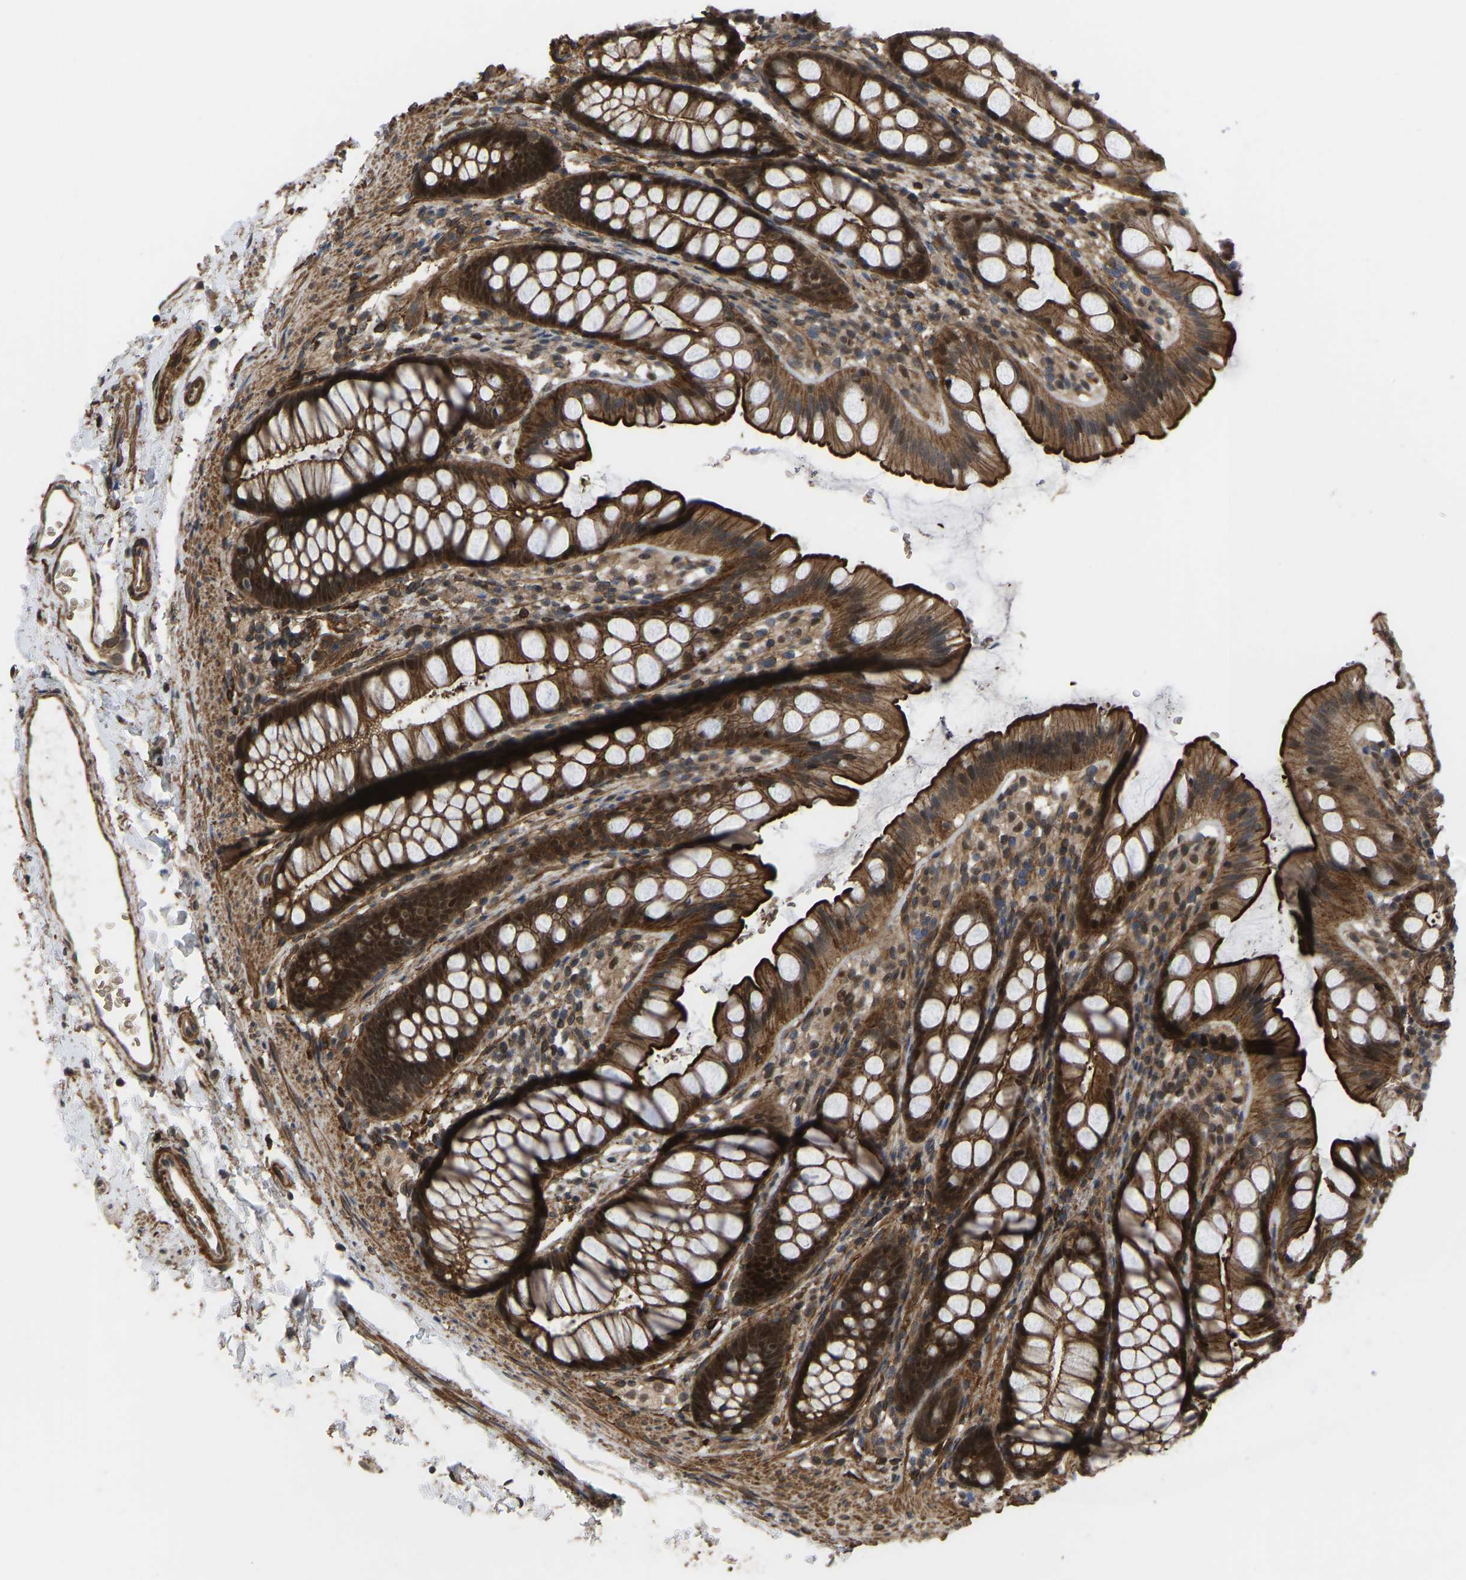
{"staining": {"intensity": "strong", "quantity": ">75%", "location": "cytoplasmic/membranous,nuclear"}, "tissue": "rectum", "cell_type": "Glandular cells", "image_type": "normal", "snomed": [{"axis": "morphology", "description": "Normal tissue, NOS"}, {"axis": "topography", "description": "Rectum"}], "caption": "A high-resolution micrograph shows IHC staining of benign rectum, which exhibits strong cytoplasmic/membranous,nuclear staining in approximately >75% of glandular cells. The protein is stained brown, and the nuclei are stained in blue (DAB IHC with brightfield microscopy, high magnification).", "gene": "CYP7B1", "patient": {"sex": "female", "age": 65}}